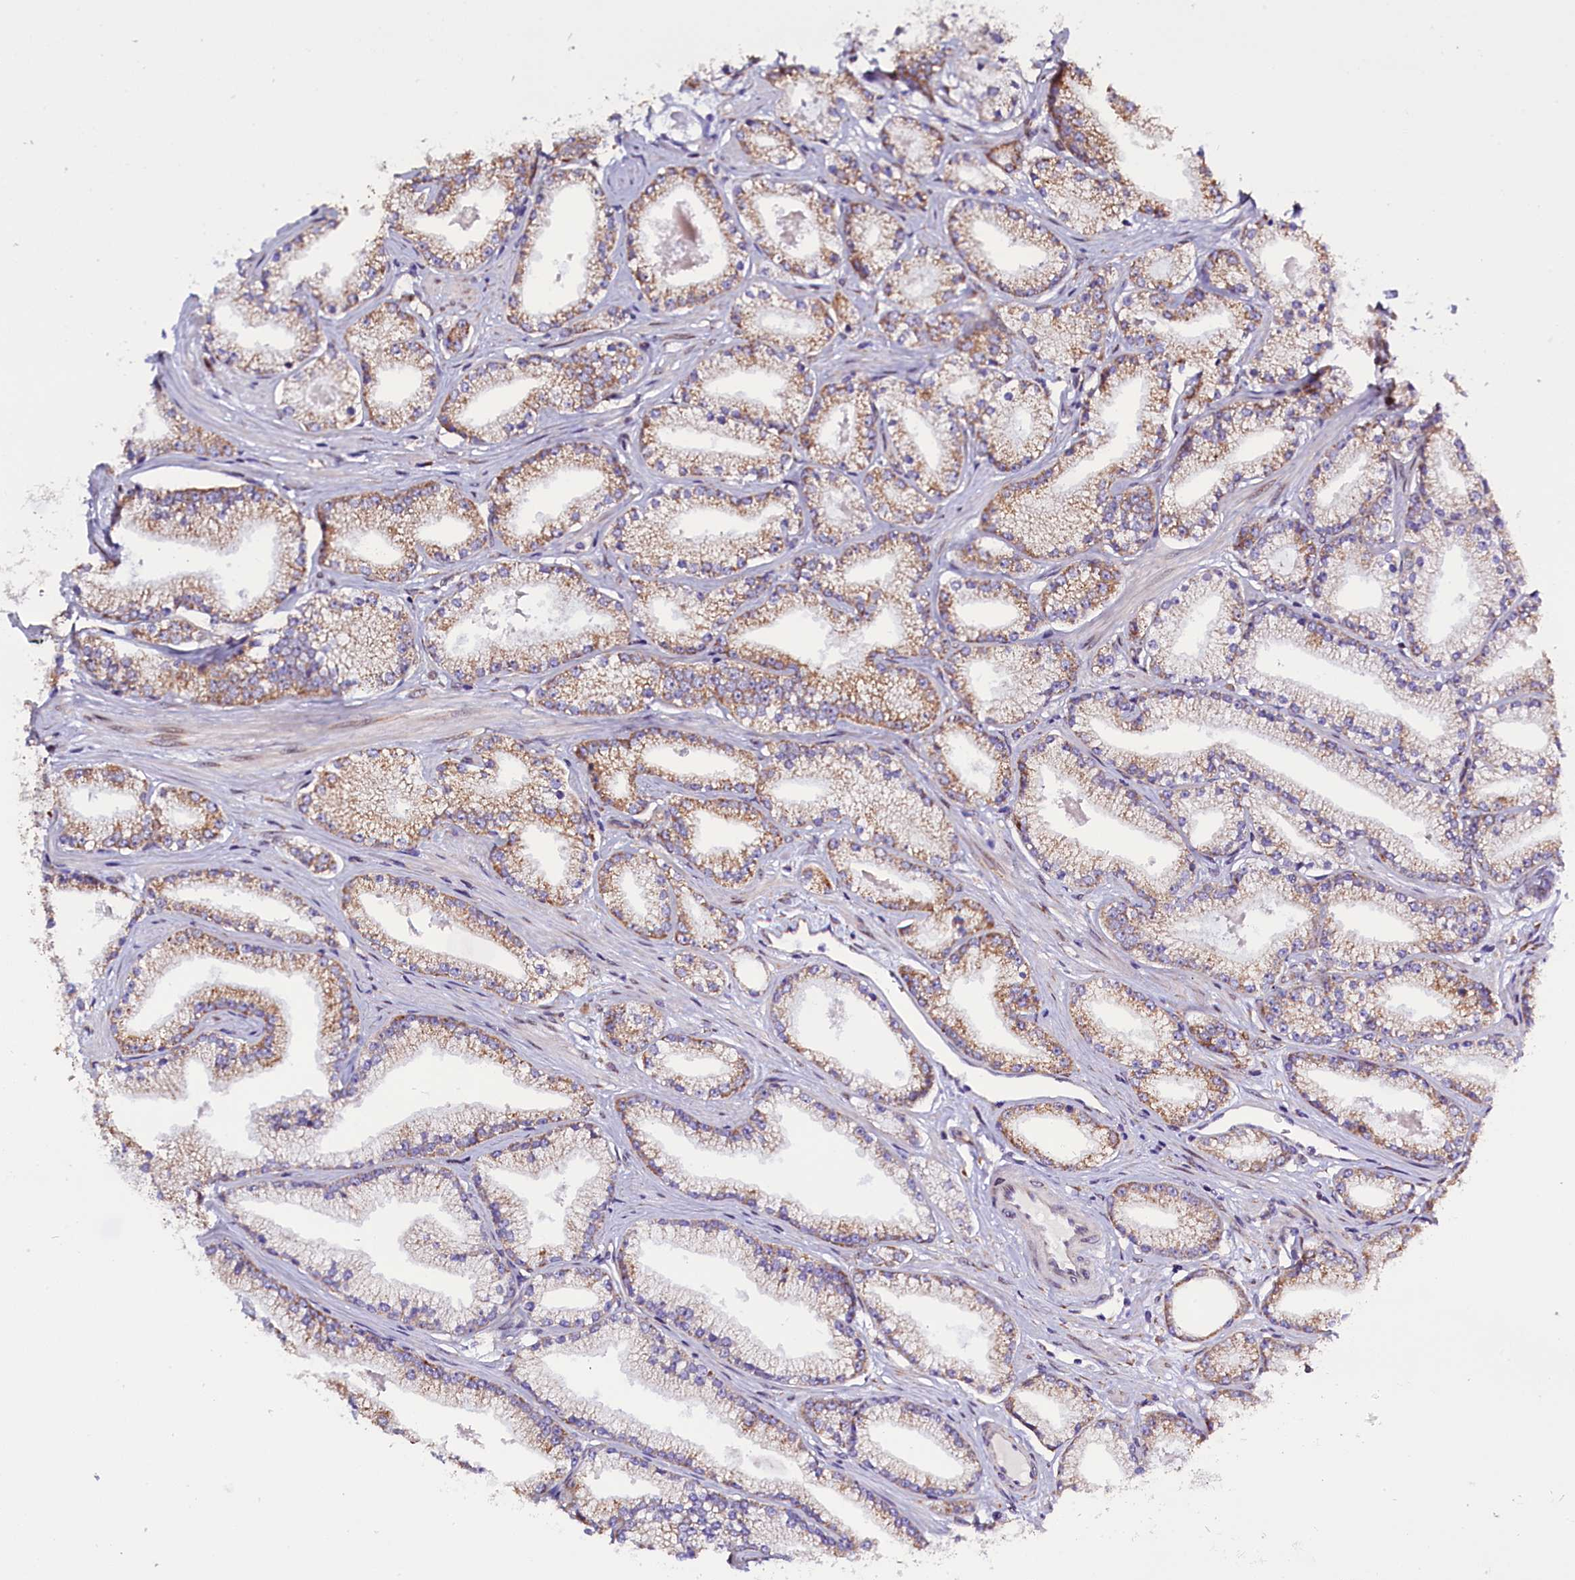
{"staining": {"intensity": "moderate", "quantity": "25%-75%", "location": "cytoplasmic/membranous"}, "tissue": "prostate cancer", "cell_type": "Tumor cells", "image_type": "cancer", "snomed": [{"axis": "morphology", "description": "Adenocarcinoma, High grade"}, {"axis": "topography", "description": "Prostate"}], "caption": "A micrograph of prostate cancer stained for a protein displays moderate cytoplasmic/membranous brown staining in tumor cells.", "gene": "UACA", "patient": {"sex": "male", "age": 67}}